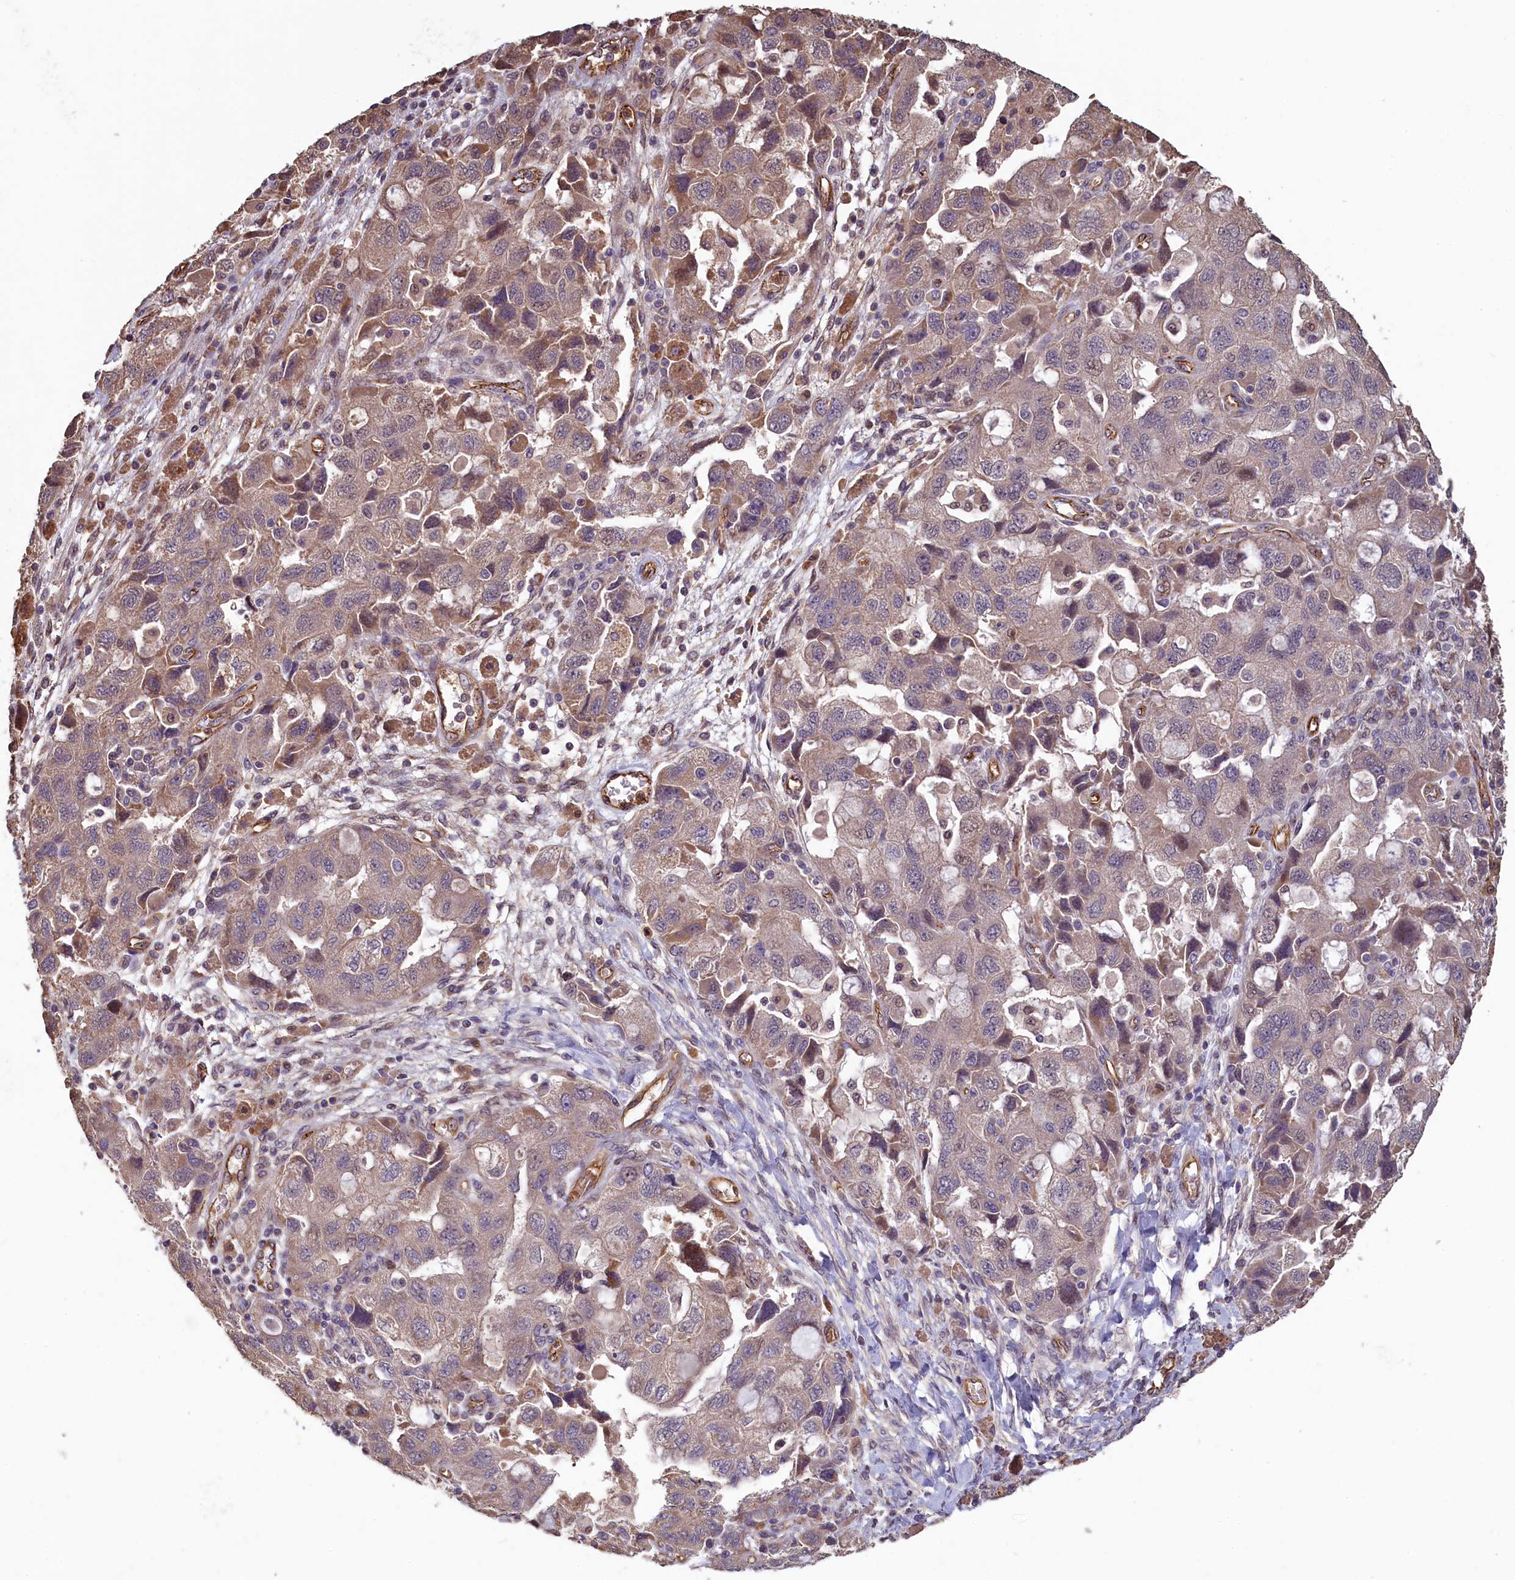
{"staining": {"intensity": "weak", "quantity": ">75%", "location": "cytoplasmic/membranous"}, "tissue": "ovarian cancer", "cell_type": "Tumor cells", "image_type": "cancer", "snomed": [{"axis": "morphology", "description": "Carcinoma, NOS"}, {"axis": "morphology", "description": "Cystadenocarcinoma, serous, NOS"}, {"axis": "topography", "description": "Ovary"}], "caption": "Immunohistochemistry (IHC) of ovarian cancer reveals low levels of weak cytoplasmic/membranous staining in about >75% of tumor cells.", "gene": "ACSBG1", "patient": {"sex": "female", "age": 69}}